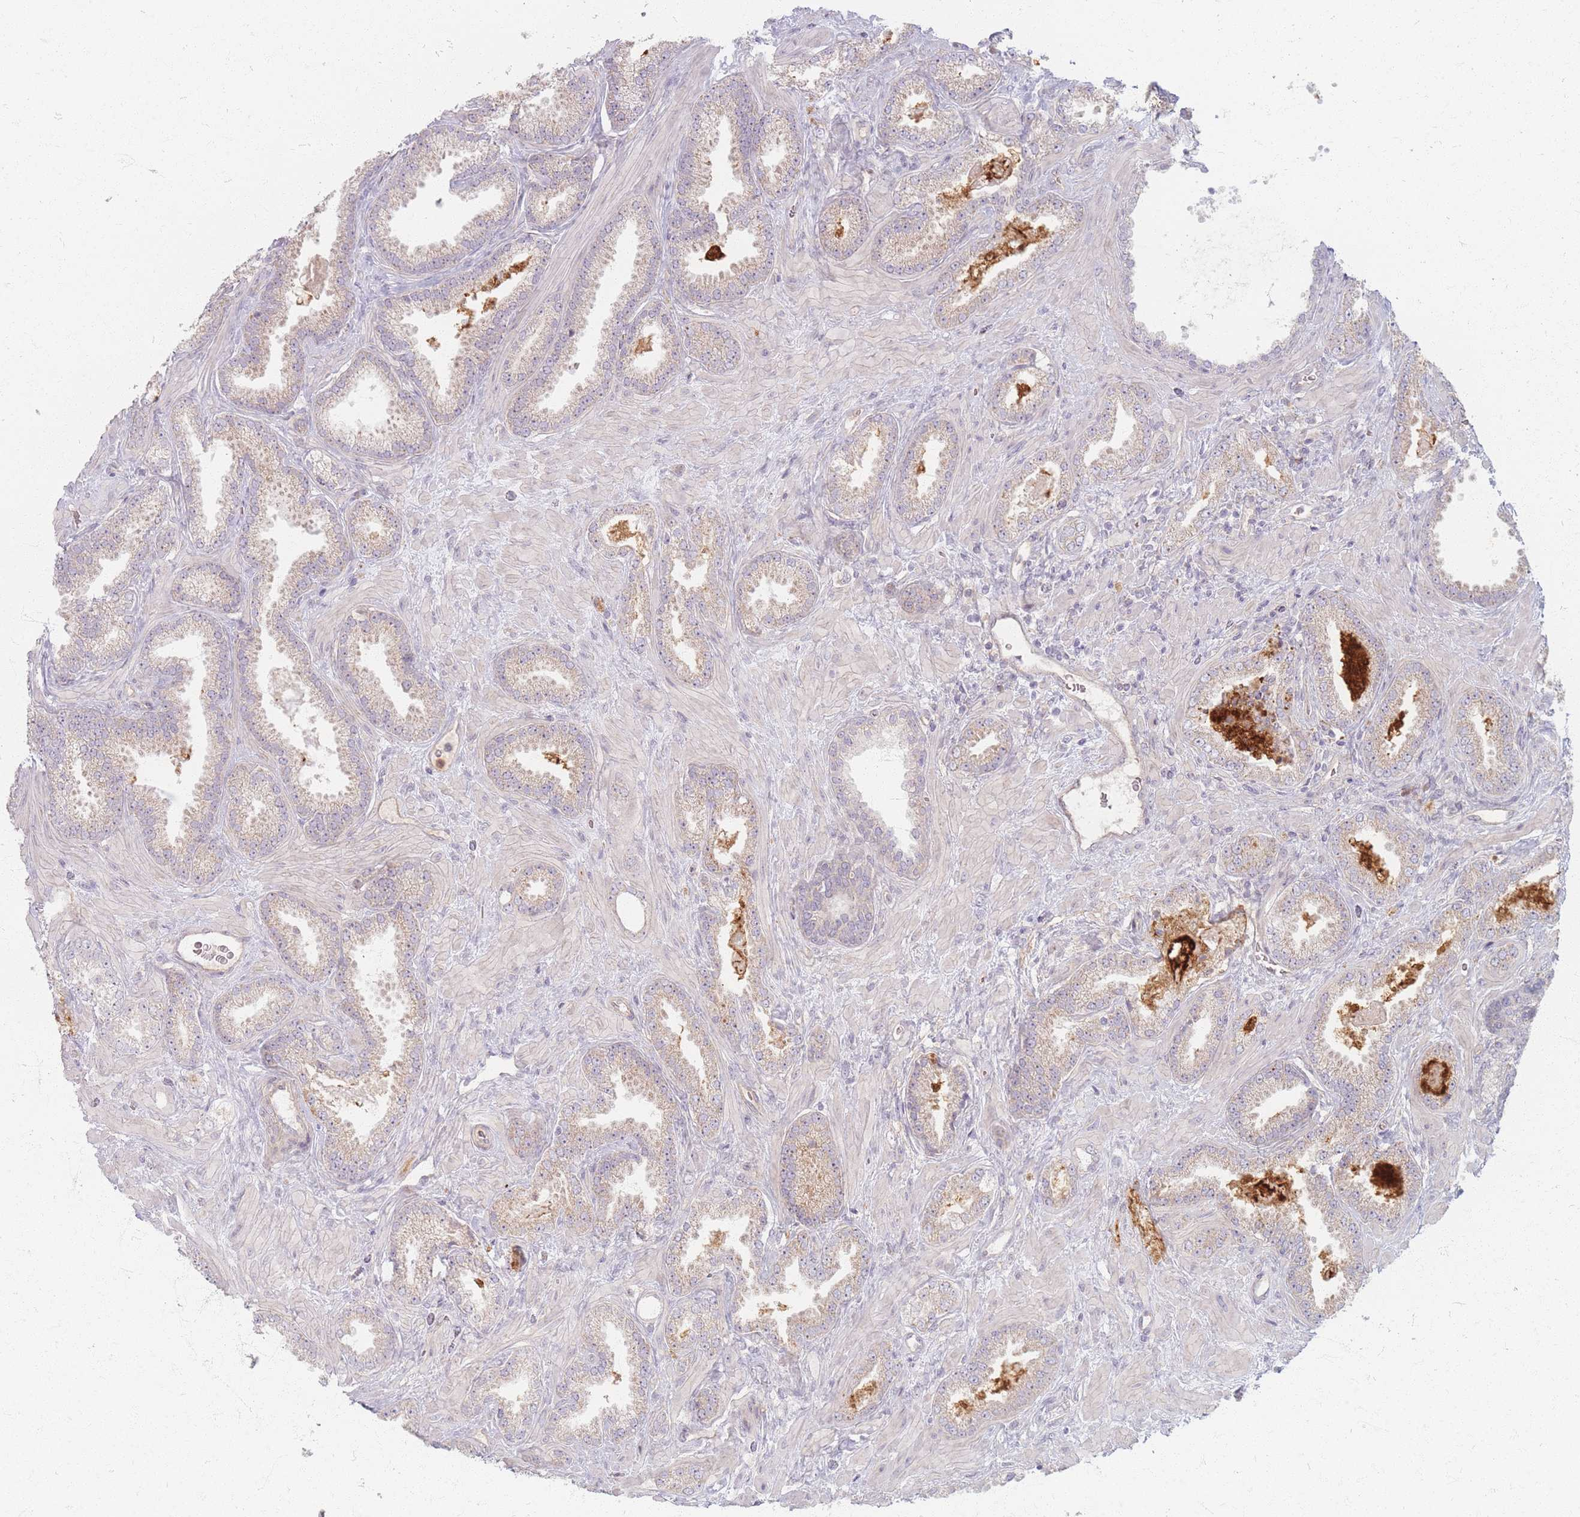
{"staining": {"intensity": "weak", "quantity": "25%-75%", "location": "cytoplasmic/membranous"}, "tissue": "prostate cancer", "cell_type": "Tumor cells", "image_type": "cancer", "snomed": [{"axis": "morphology", "description": "Adenocarcinoma, Low grade"}, {"axis": "topography", "description": "Prostate"}], "caption": "This histopathology image reveals immunohistochemistry staining of adenocarcinoma (low-grade) (prostate), with low weak cytoplasmic/membranous positivity in about 25%-75% of tumor cells.", "gene": "CHCHD7", "patient": {"sex": "male", "age": 62}}